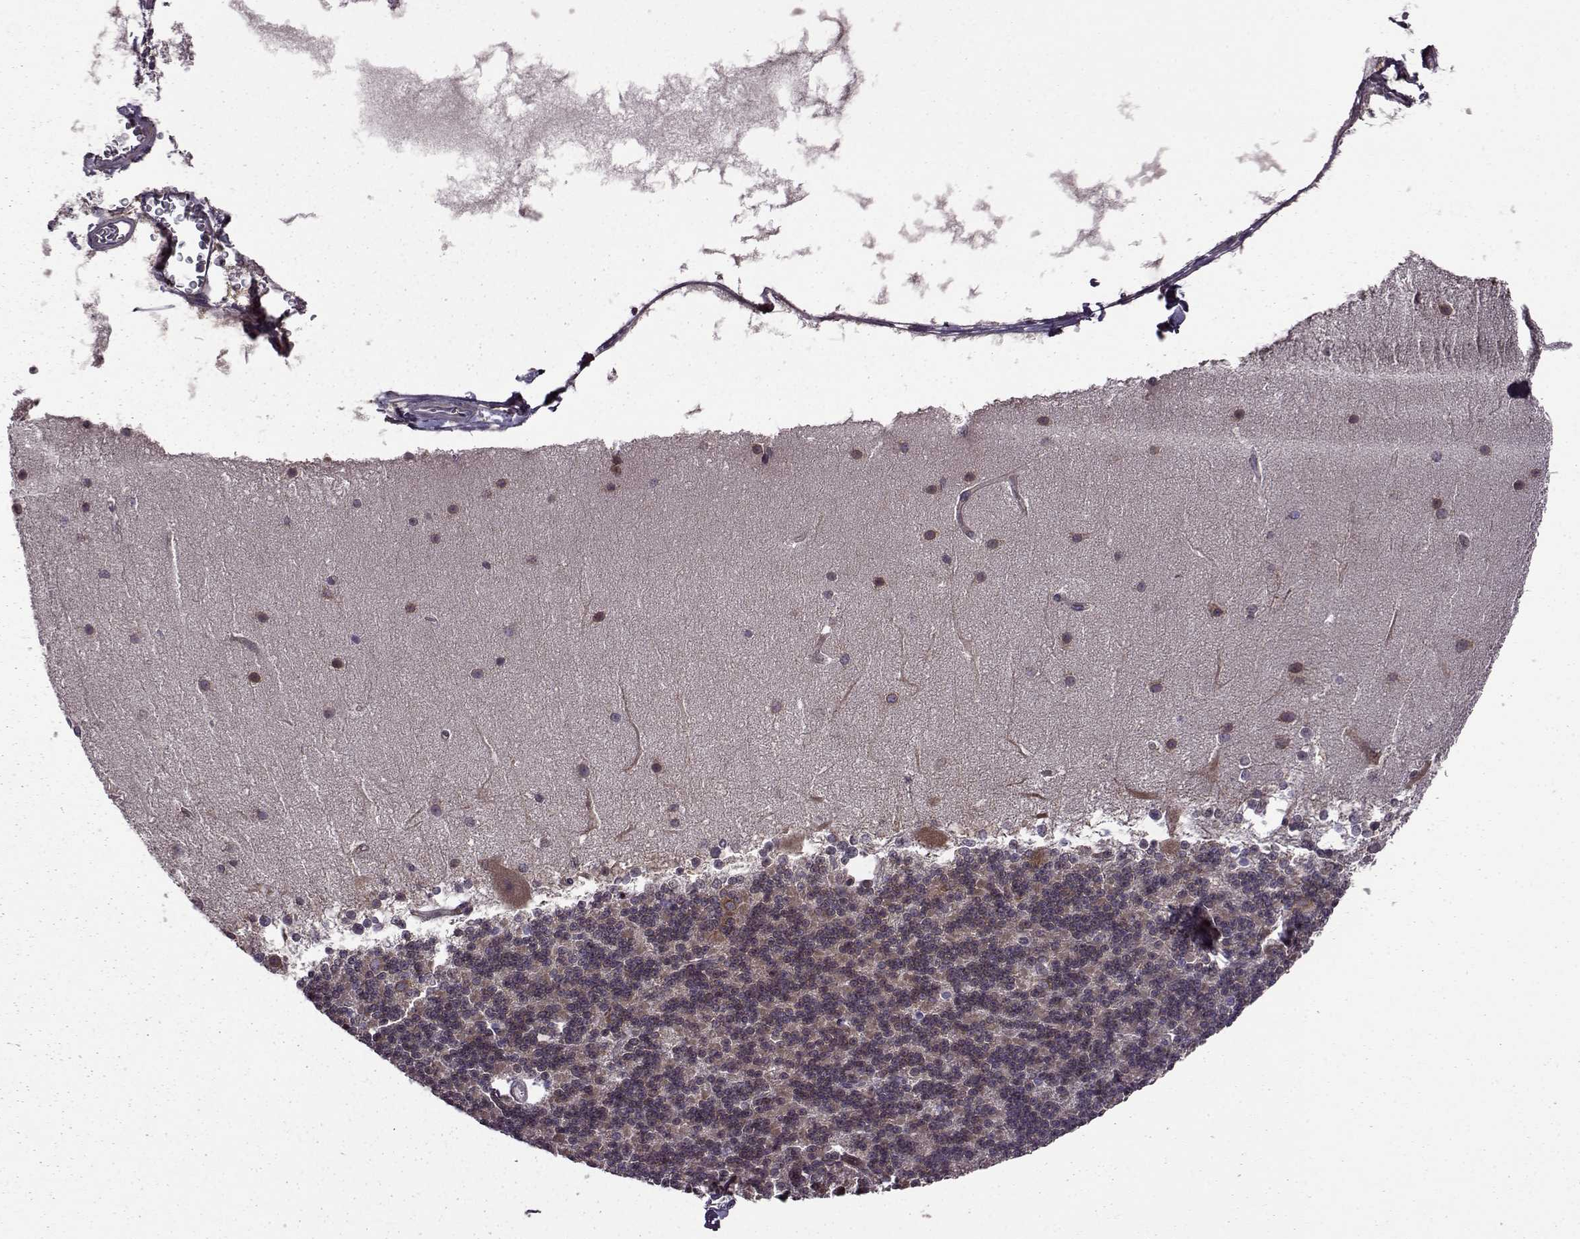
{"staining": {"intensity": "moderate", "quantity": ">75%", "location": "cytoplasmic/membranous"}, "tissue": "cerebellum", "cell_type": "Cells in granular layer", "image_type": "normal", "snomed": [{"axis": "morphology", "description": "Normal tissue, NOS"}, {"axis": "topography", "description": "Cerebellum"}], "caption": "Immunohistochemistry (IHC) staining of unremarkable cerebellum, which reveals medium levels of moderate cytoplasmic/membranous staining in about >75% of cells in granular layer indicating moderate cytoplasmic/membranous protein positivity. The staining was performed using DAB (3,3'-diaminobenzidine) (brown) for protein detection and nuclei were counterstained in hematoxylin (blue).", "gene": "URI1", "patient": {"sex": "female", "age": 19}}